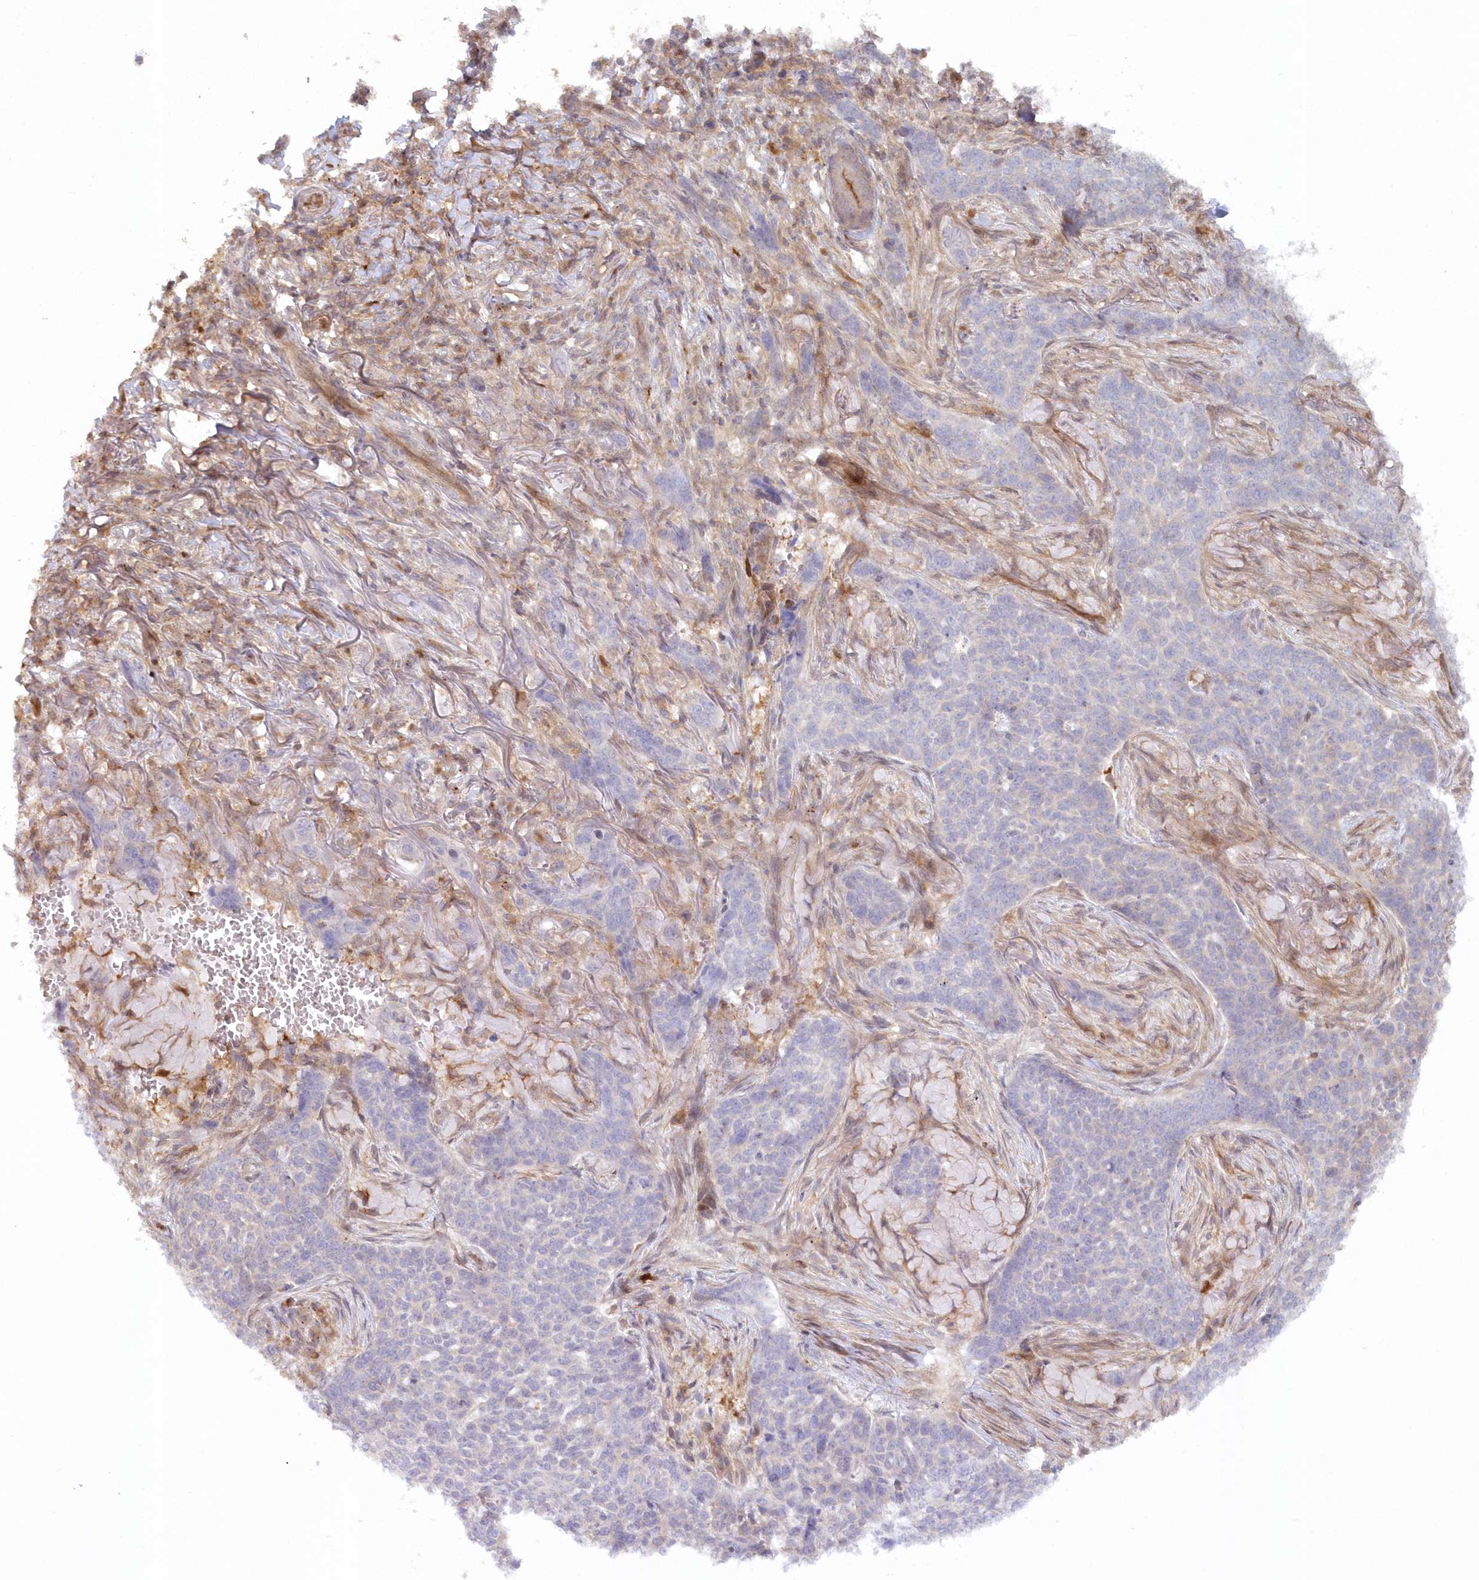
{"staining": {"intensity": "negative", "quantity": "none", "location": "none"}, "tissue": "skin cancer", "cell_type": "Tumor cells", "image_type": "cancer", "snomed": [{"axis": "morphology", "description": "Basal cell carcinoma"}, {"axis": "topography", "description": "Skin"}], "caption": "An immunohistochemistry micrograph of skin cancer (basal cell carcinoma) is shown. There is no staining in tumor cells of skin cancer (basal cell carcinoma).", "gene": "GBE1", "patient": {"sex": "male", "age": 85}}